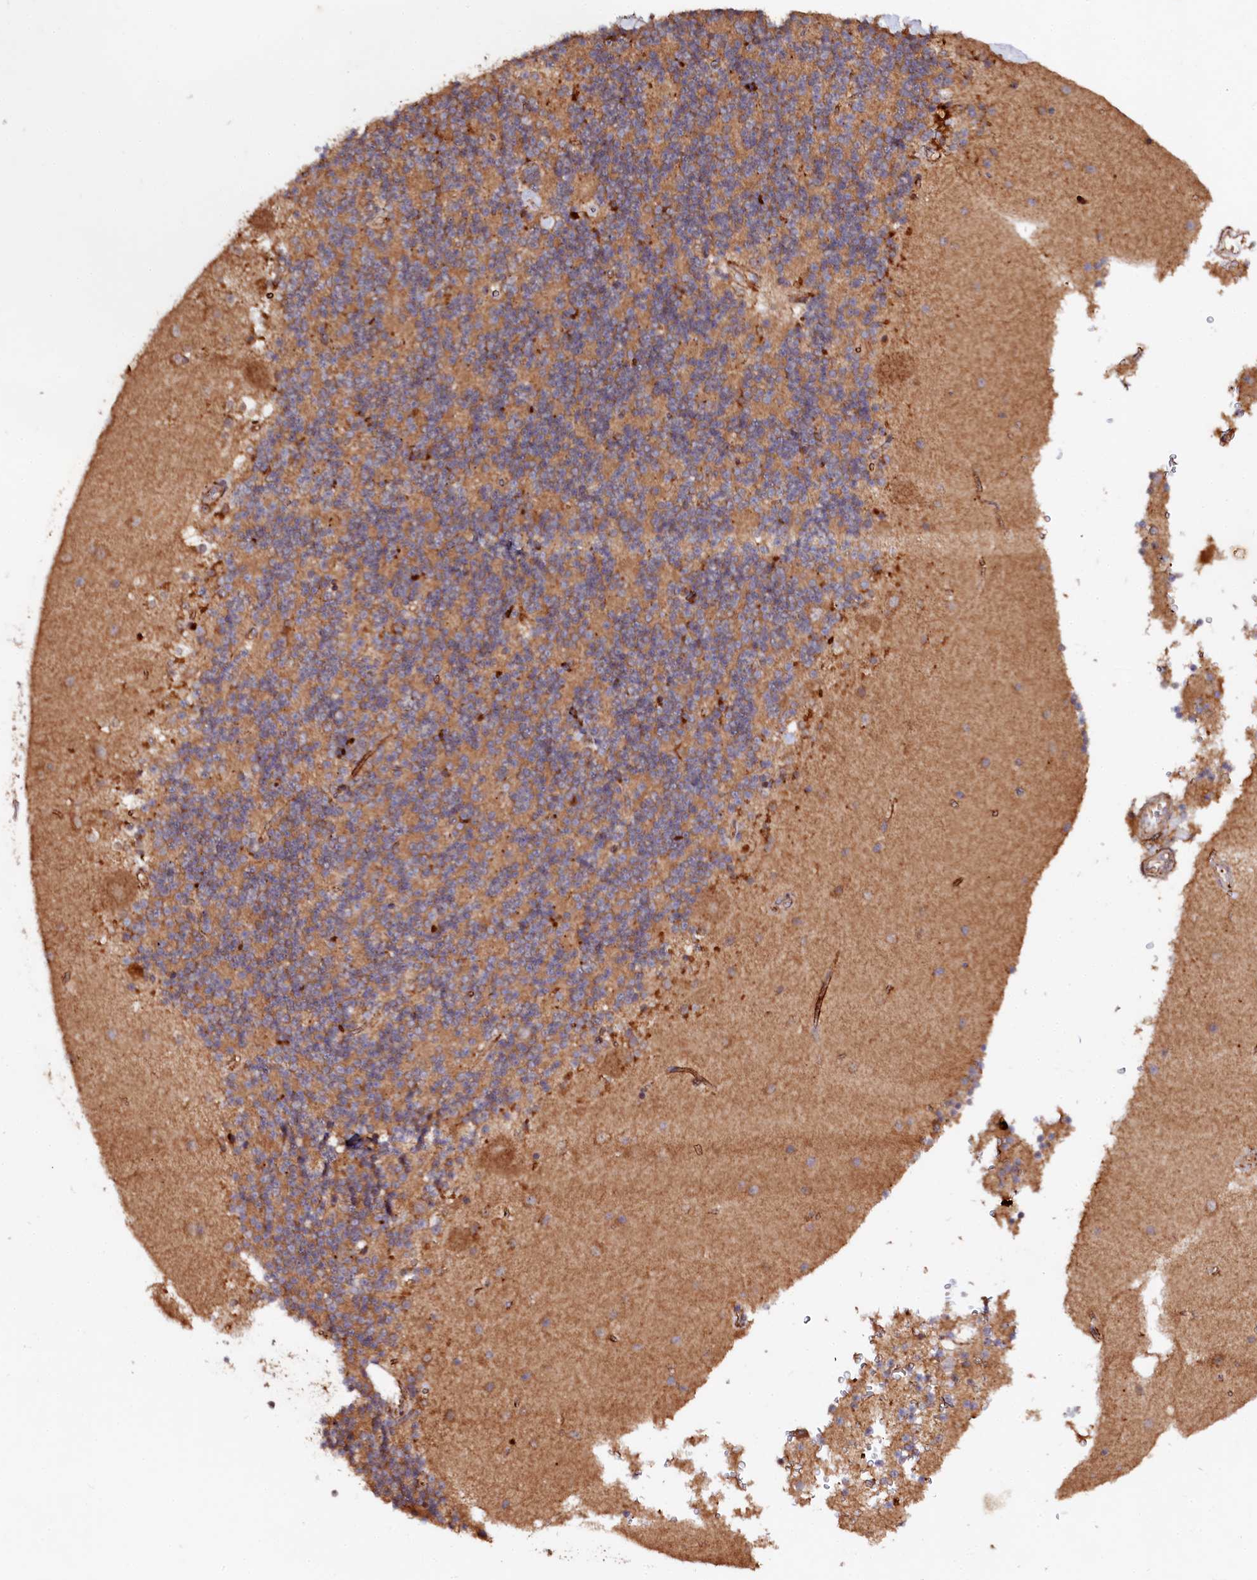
{"staining": {"intensity": "moderate", "quantity": ">75%", "location": "cytoplasmic/membranous"}, "tissue": "cerebellum", "cell_type": "Cells in granular layer", "image_type": "normal", "snomed": [{"axis": "morphology", "description": "Normal tissue, NOS"}, {"axis": "topography", "description": "Cerebellum"}], "caption": "Normal cerebellum was stained to show a protein in brown. There is medium levels of moderate cytoplasmic/membranous expression in approximately >75% of cells in granular layer. (DAB IHC, brown staining for protein, blue staining for nuclei).", "gene": "WDR73", "patient": {"sex": "male", "age": 54}}